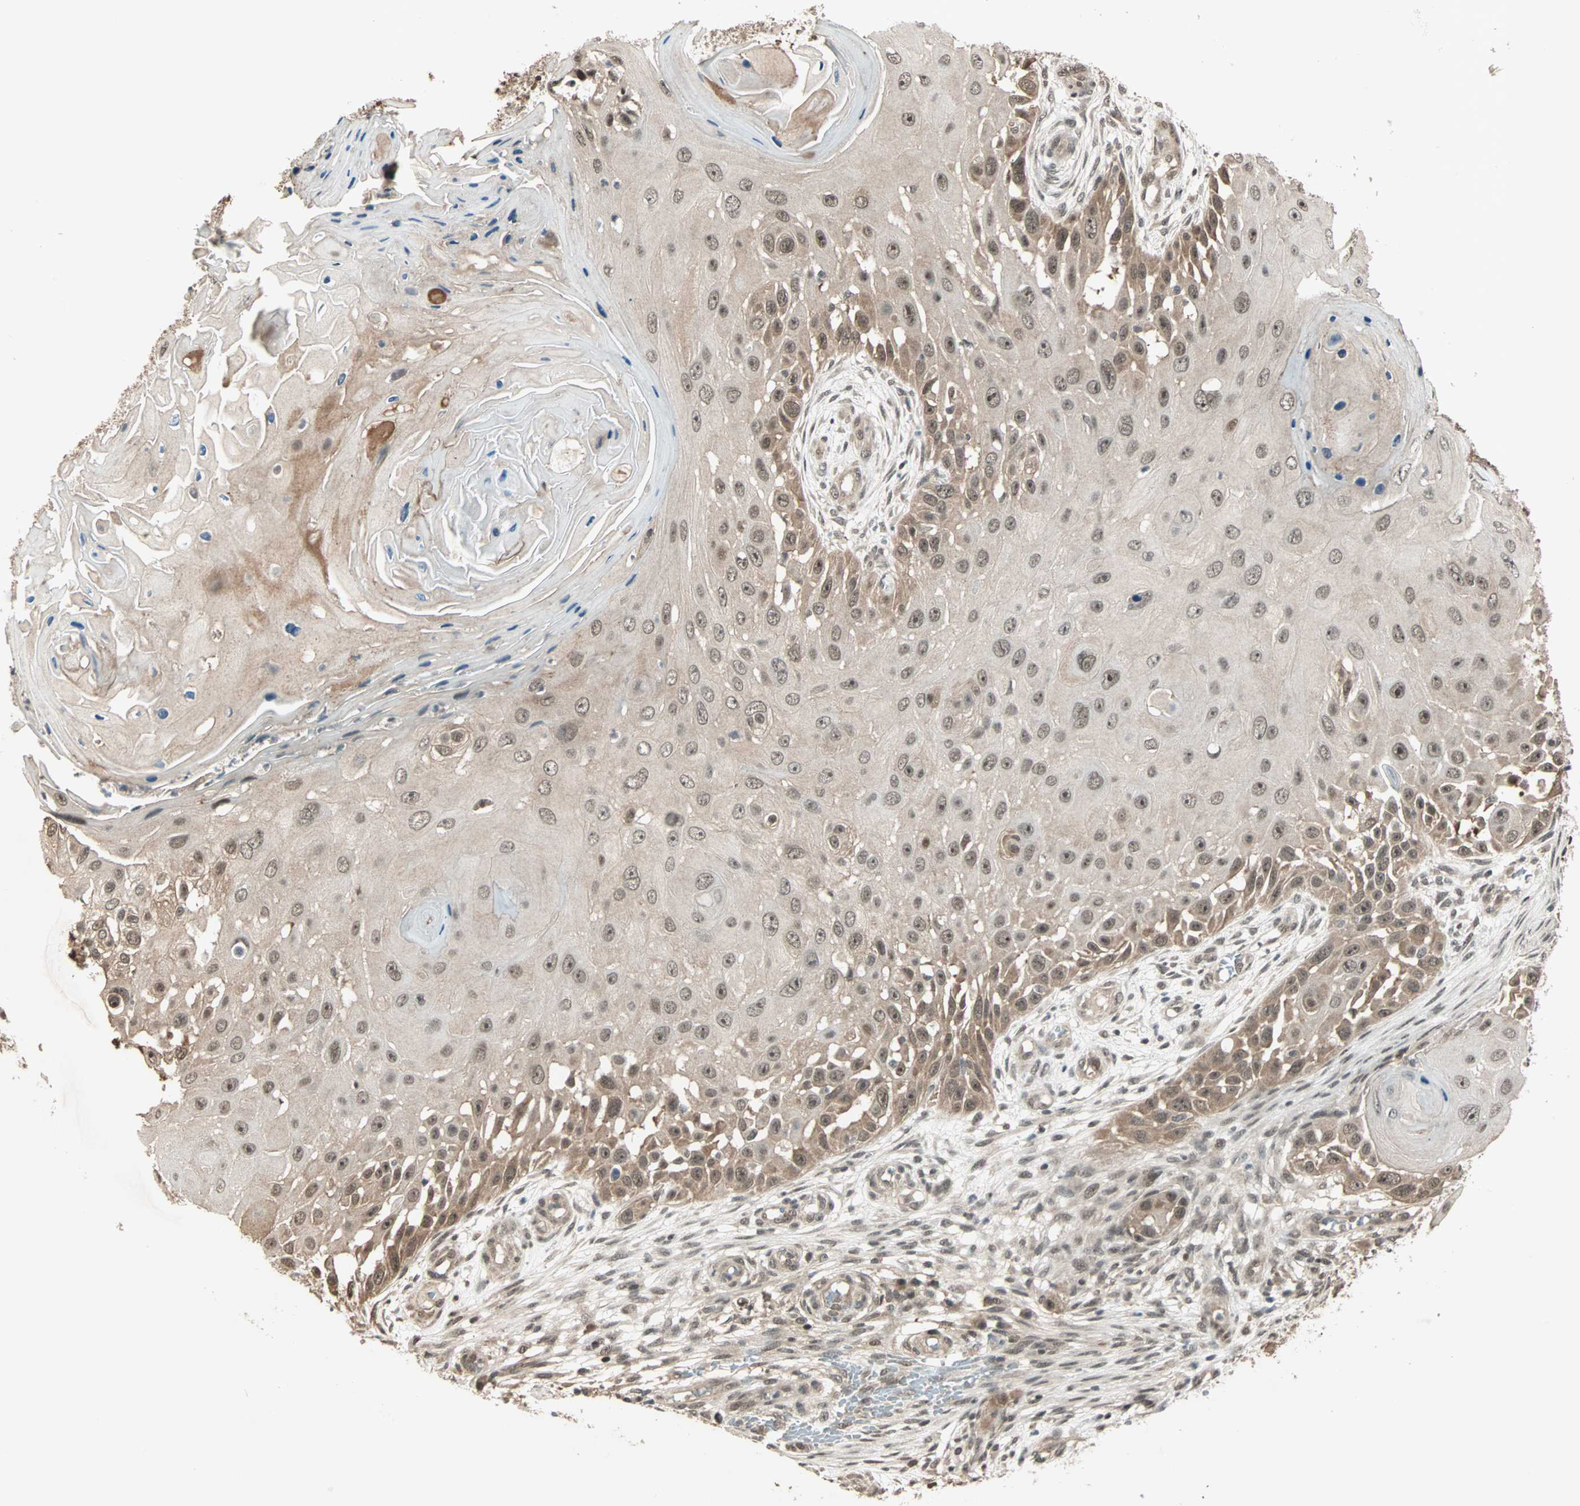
{"staining": {"intensity": "moderate", "quantity": ">75%", "location": "cytoplasmic/membranous,nuclear"}, "tissue": "skin cancer", "cell_type": "Tumor cells", "image_type": "cancer", "snomed": [{"axis": "morphology", "description": "Squamous cell carcinoma, NOS"}, {"axis": "topography", "description": "Skin"}], "caption": "Protein expression analysis of skin cancer (squamous cell carcinoma) reveals moderate cytoplasmic/membranous and nuclear positivity in about >75% of tumor cells.", "gene": "ZNF44", "patient": {"sex": "female", "age": 44}}